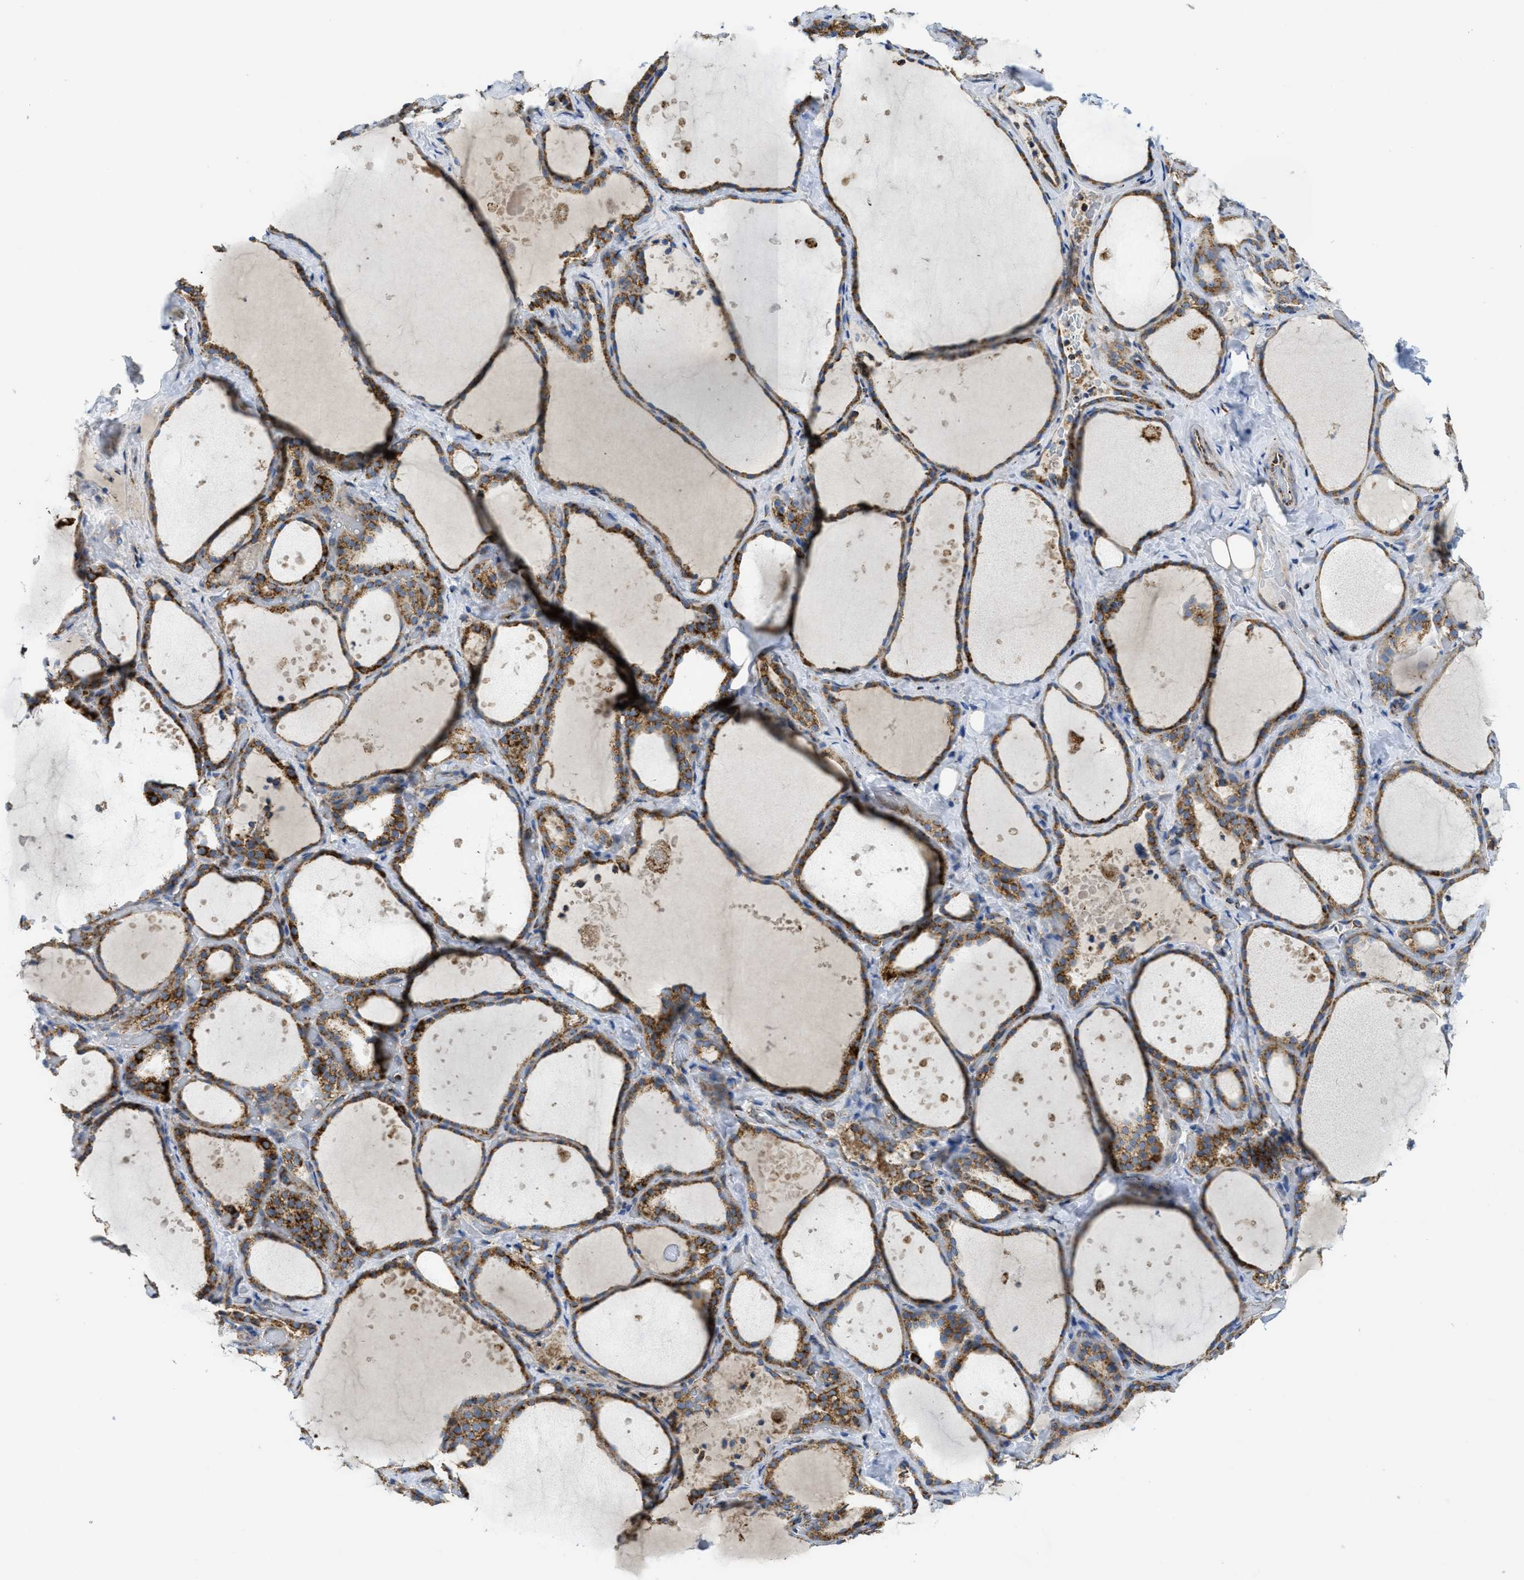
{"staining": {"intensity": "moderate", "quantity": ">75%", "location": "cytoplasmic/membranous"}, "tissue": "thyroid gland", "cell_type": "Glandular cells", "image_type": "normal", "snomed": [{"axis": "morphology", "description": "Normal tissue, NOS"}, {"axis": "topography", "description": "Thyroid gland"}], "caption": "Immunohistochemical staining of normal thyroid gland shows medium levels of moderate cytoplasmic/membranous expression in about >75% of glandular cells.", "gene": "SQOR", "patient": {"sex": "female", "age": 44}}